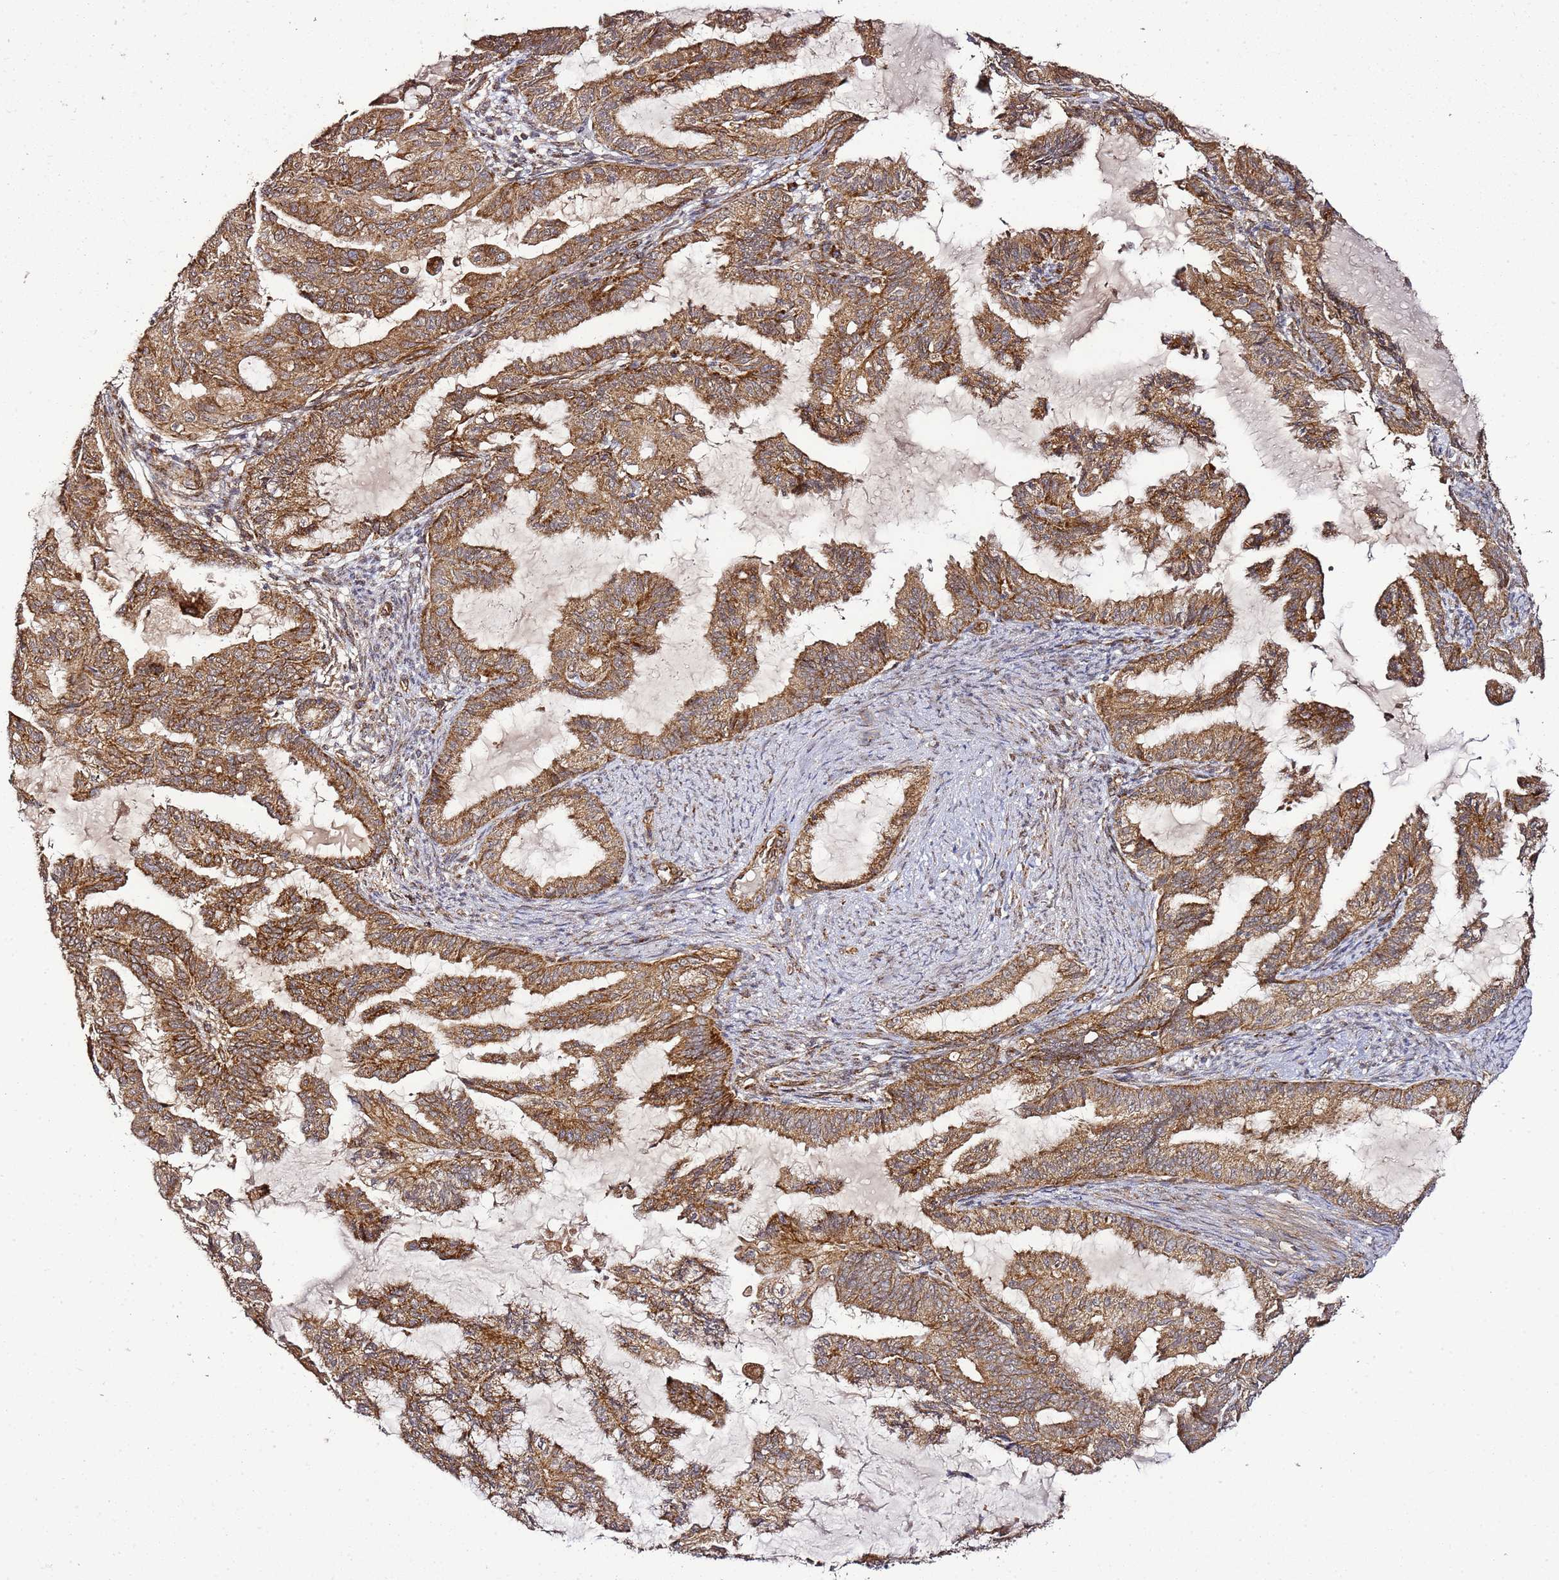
{"staining": {"intensity": "strong", "quantity": ">75%", "location": "cytoplasmic/membranous"}, "tissue": "endometrial cancer", "cell_type": "Tumor cells", "image_type": "cancer", "snomed": [{"axis": "morphology", "description": "Adenocarcinoma, NOS"}, {"axis": "topography", "description": "Endometrium"}], "caption": "Human endometrial cancer (adenocarcinoma) stained with a brown dye shows strong cytoplasmic/membranous positive expression in approximately >75% of tumor cells.", "gene": "TM2D2", "patient": {"sex": "female", "age": 86}}